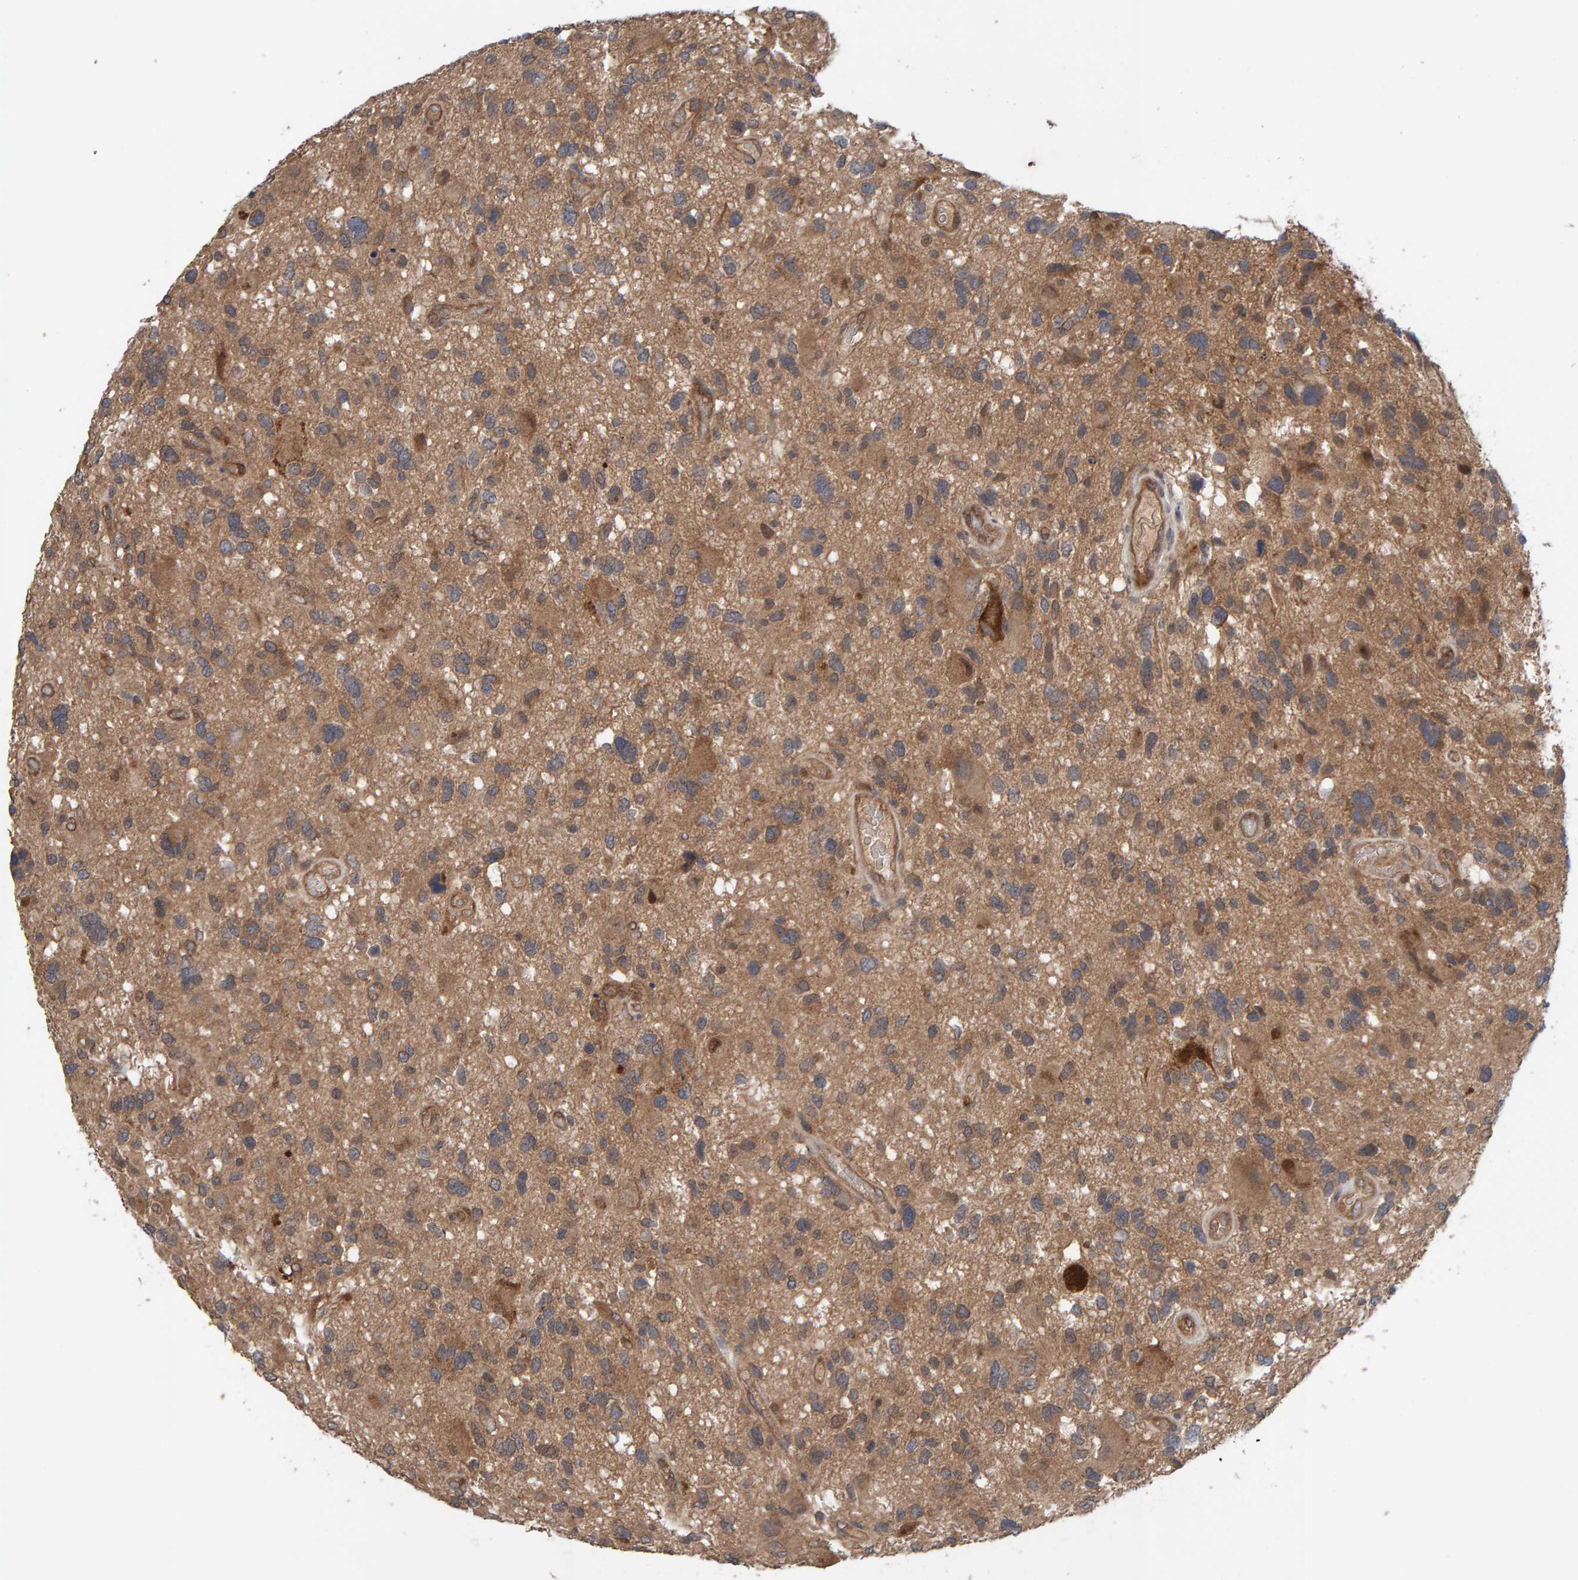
{"staining": {"intensity": "moderate", "quantity": ">75%", "location": "cytoplasmic/membranous"}, "tissue": "glioma", "cell_type": "Tumor cells", "image_type": "cancer", "snomed": [{"axis": "morphology", "description": "Glioma, malignant, High grade"}, {"axis": "topography", "description": "Brain"}], "caption": "A micrograph of human glioma stained for a protein reveals moderate cytoplasmic/membranous brown staining in tumor cells.", "gene": "LRSAM1", "patient": {"sex": "male", "age": 33}}